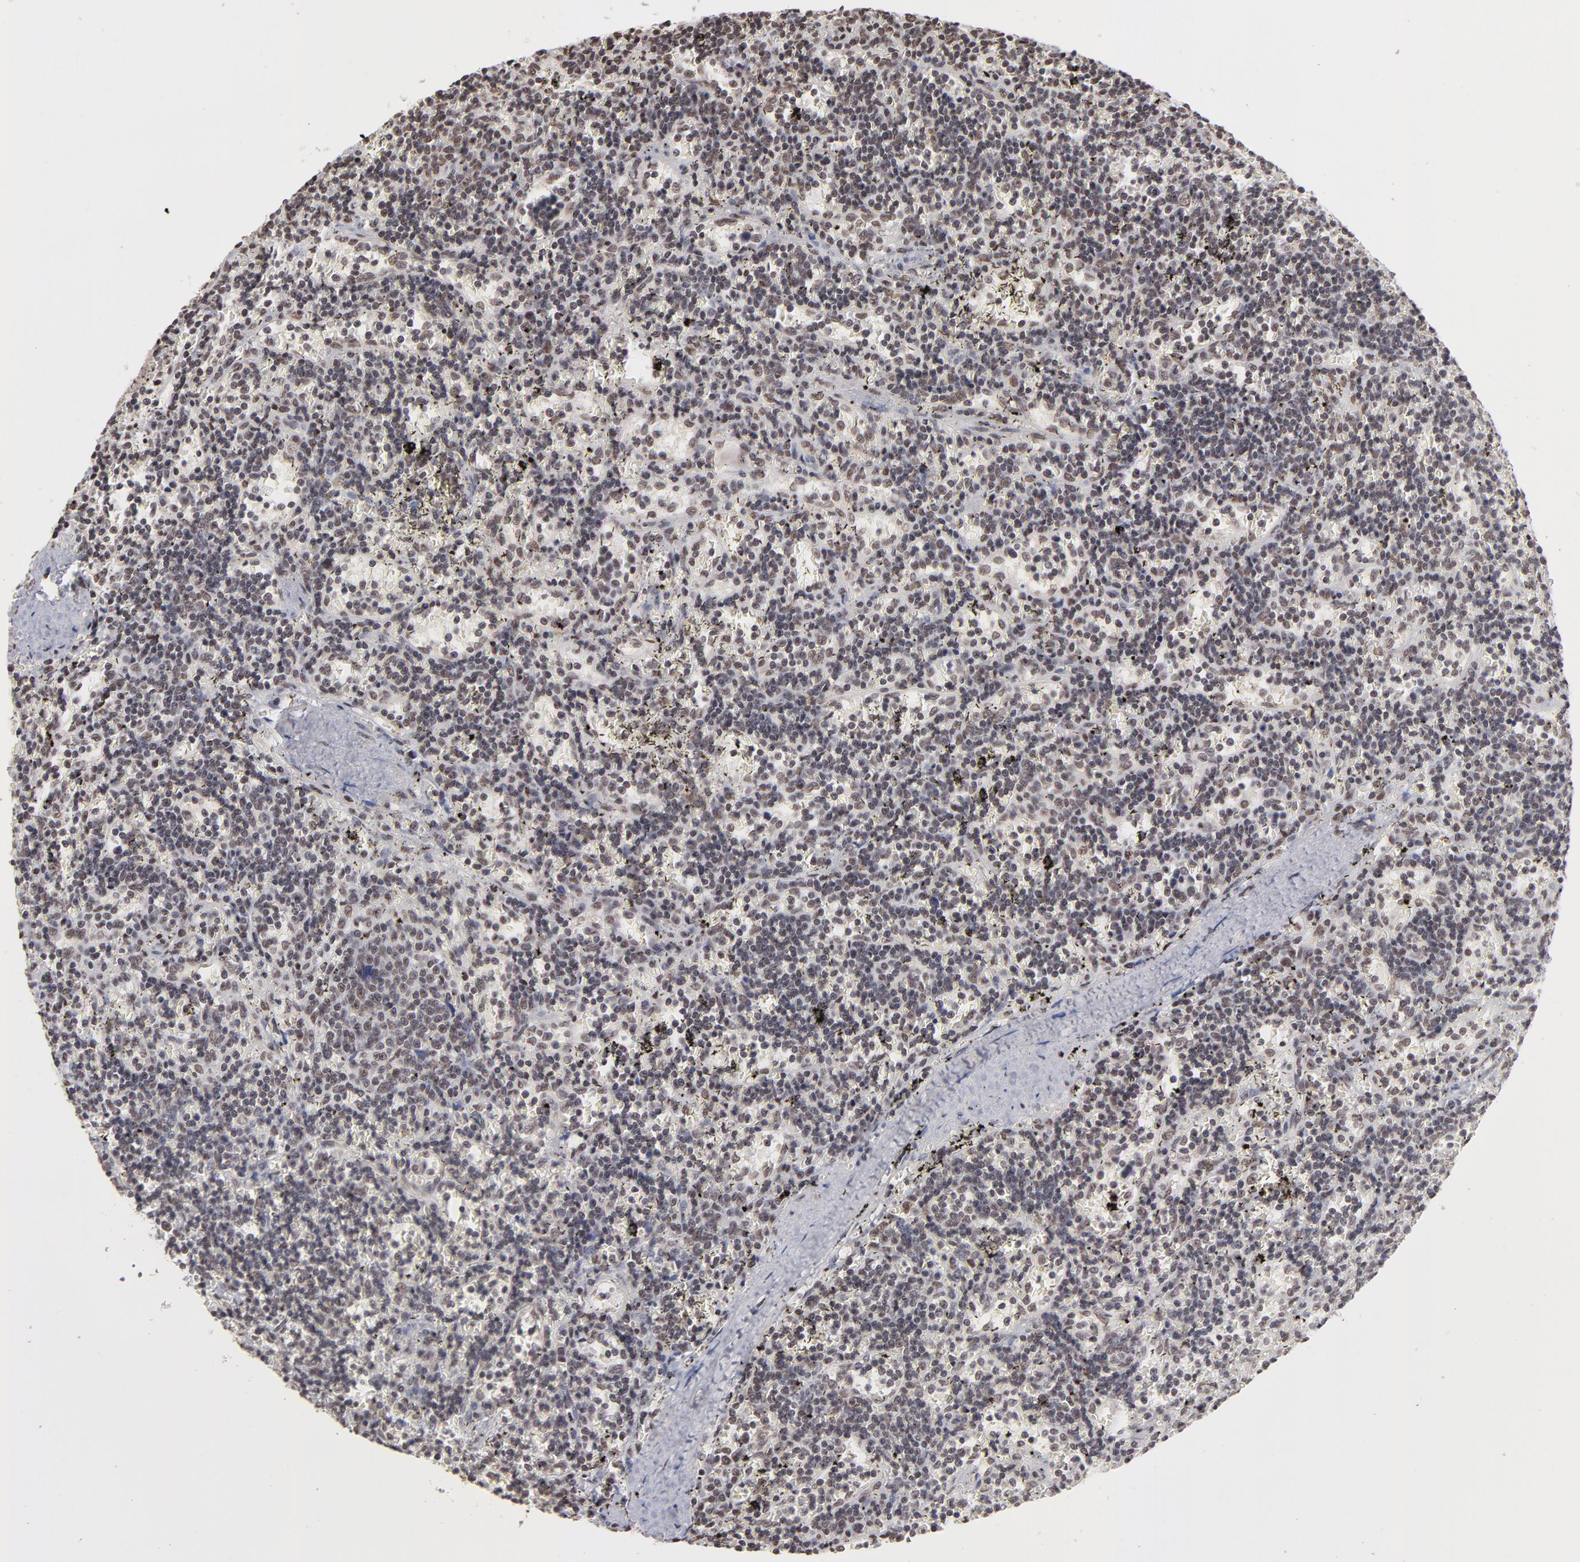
{"staining": {"intensity": "moderate", "quantity": "25%-75%", "location": "nuclear"}, "tissue": "lymphoma", "cell_type": "Tumor cells", "image_type": "cancer", "snomed": [{"axis": "morphology", "description": "Malignant lymphoma, non-Hodgkin's type, Low grade"}, {"axis": "topography", "description": "Spleen"}], "caption": "Protein positivity by immunohistochemistry (IHC) displays moderate nuclear positivity in about 25%-75% of tumor cells in lymphoma.", "gene": "ZNF3", "patient": {"sex": "male", "age": 60}}